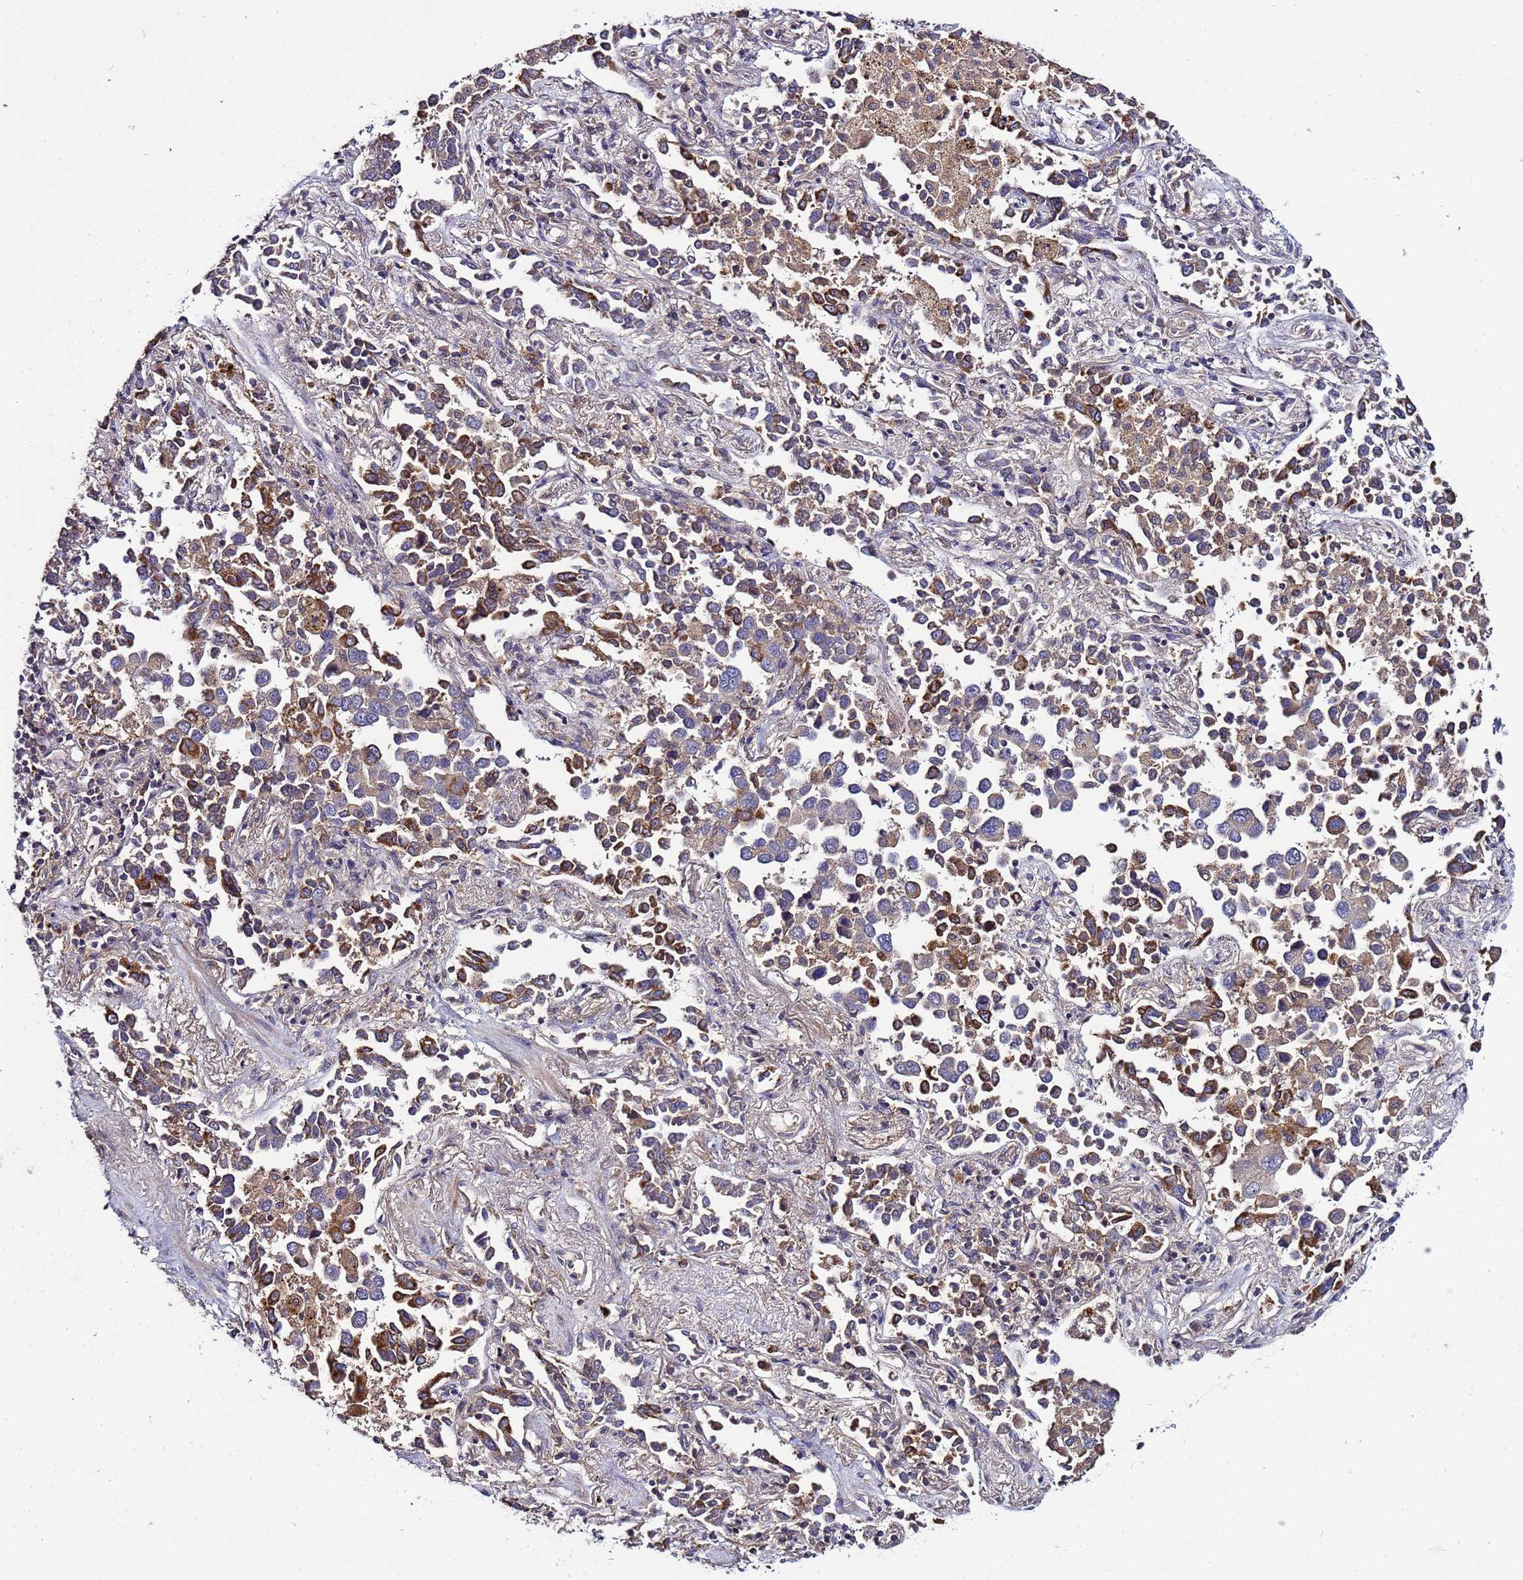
{"staining": {"intensity": "moderate", "quantity": "25%-75%", "location": "cytoplasmic/membranous"}, "tissue": "lung cancer", "cell_type": "Tumor cells", "image_type": "cancer", "snomed": [{"axis": "morphology", "description": "Adenocarcinoma, NOS"}, {"axis": "topography", "description": "Lung"}], "caption": "A high-resolution image shows immunohistochemistry staining of lung adenocarcinoma, which reveals moderate cytoplasmic/membranous positivity in approximately 25%-75% of tumor cells. (Brightfield microscopy of DAB IHC at high magnification).", "gene": "GSPT2", "patient": {"sex": "male", "age": 67}}